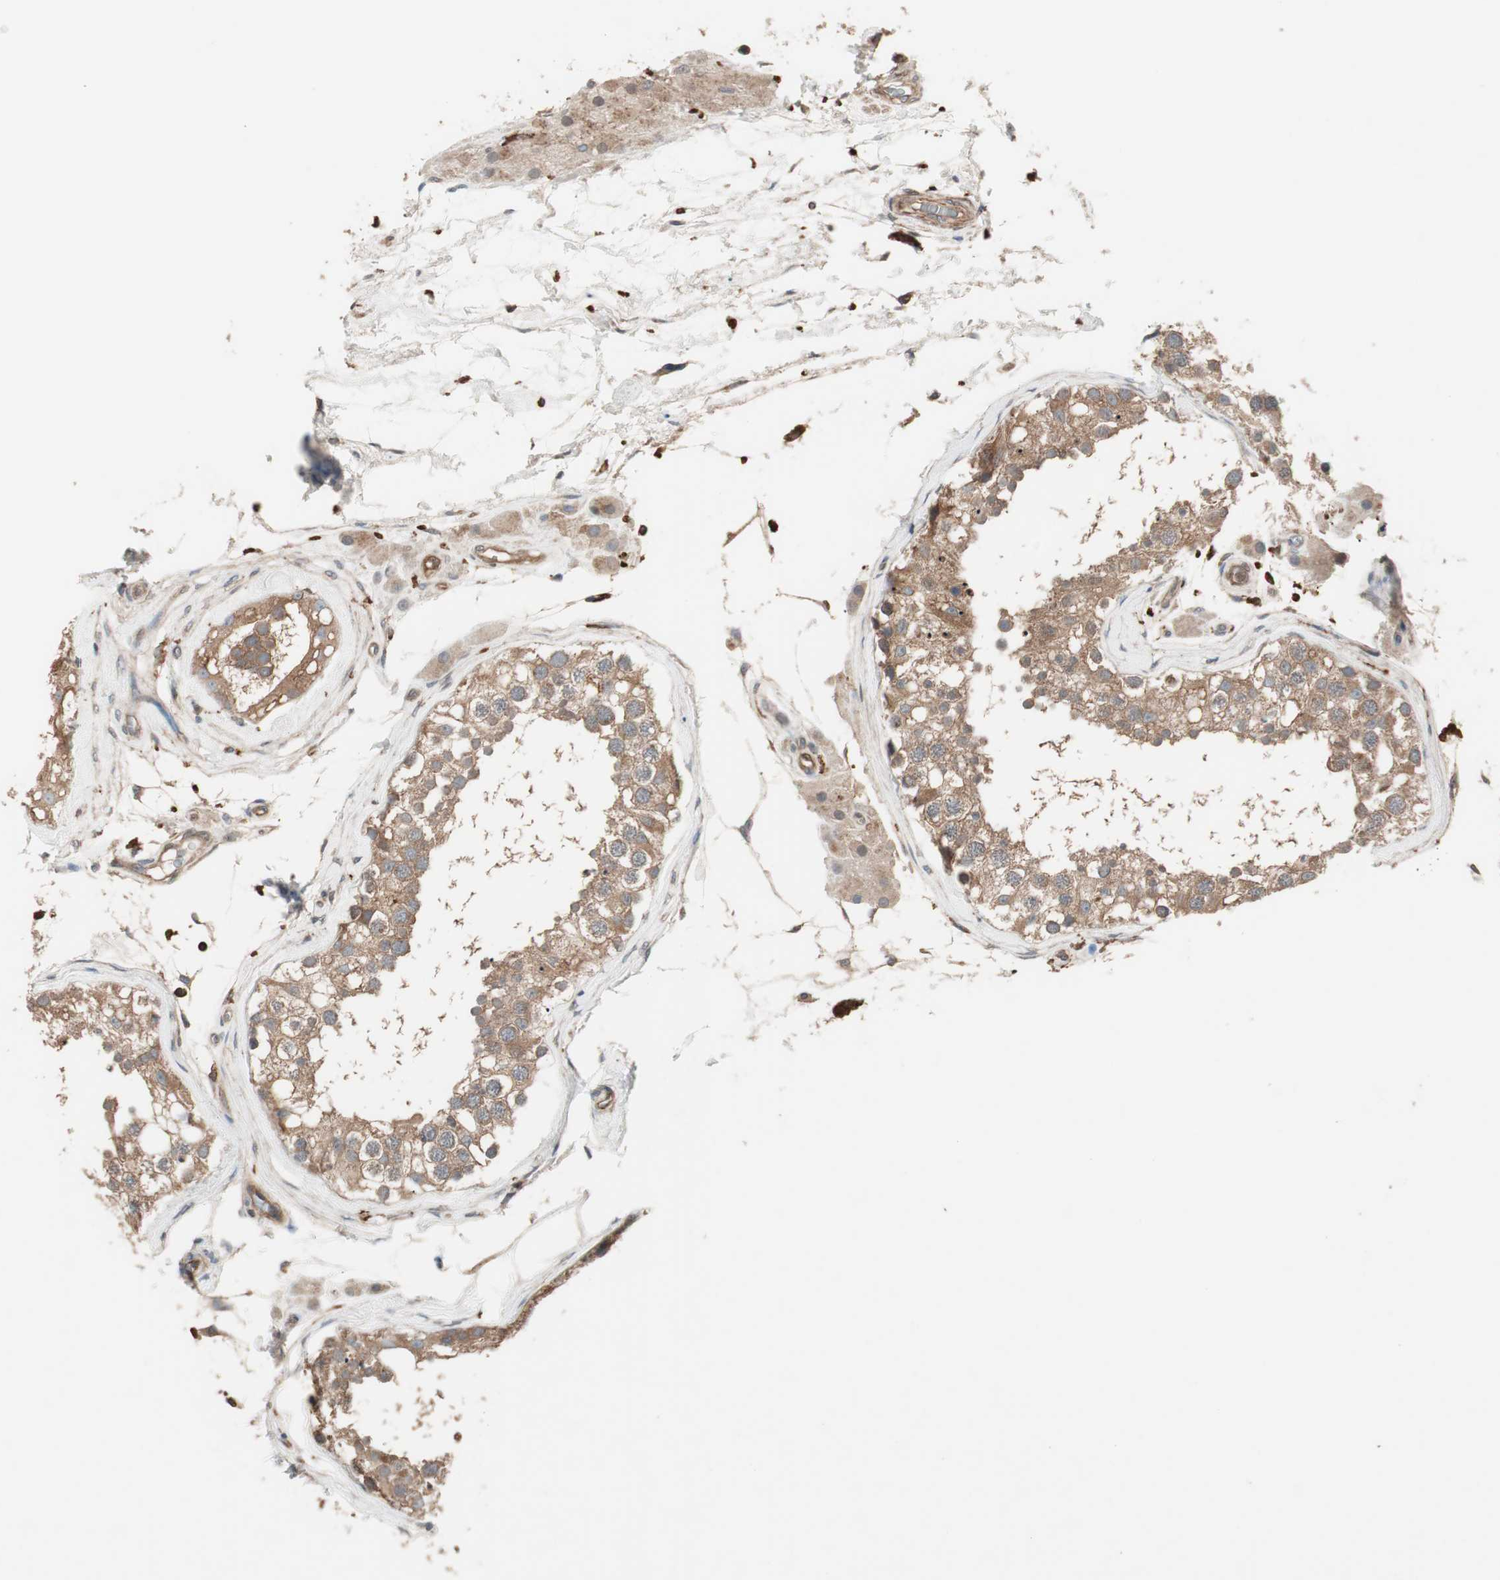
{"staining": {"intensity": "moderate", "quantity": ">75%", "location": "cytoplasmic/membranous"}, "tissue": "testis", "cell_type": "Cells in seminiferous ducts", "image_type": "normal", "snomed": [{"axis": "morphology", "description": "Normal tissue, NOS"}, {"axis": "topography", "description": "Testis"}], "caption": "Immunohistochemistry of unremarkable testis displays medium levels of moderate cytoplasmic/membranous staining in about >75% of cells in seminiferous ducts.", "gene": "STAB1", "patient": {"sex": "male", "age": 68}}